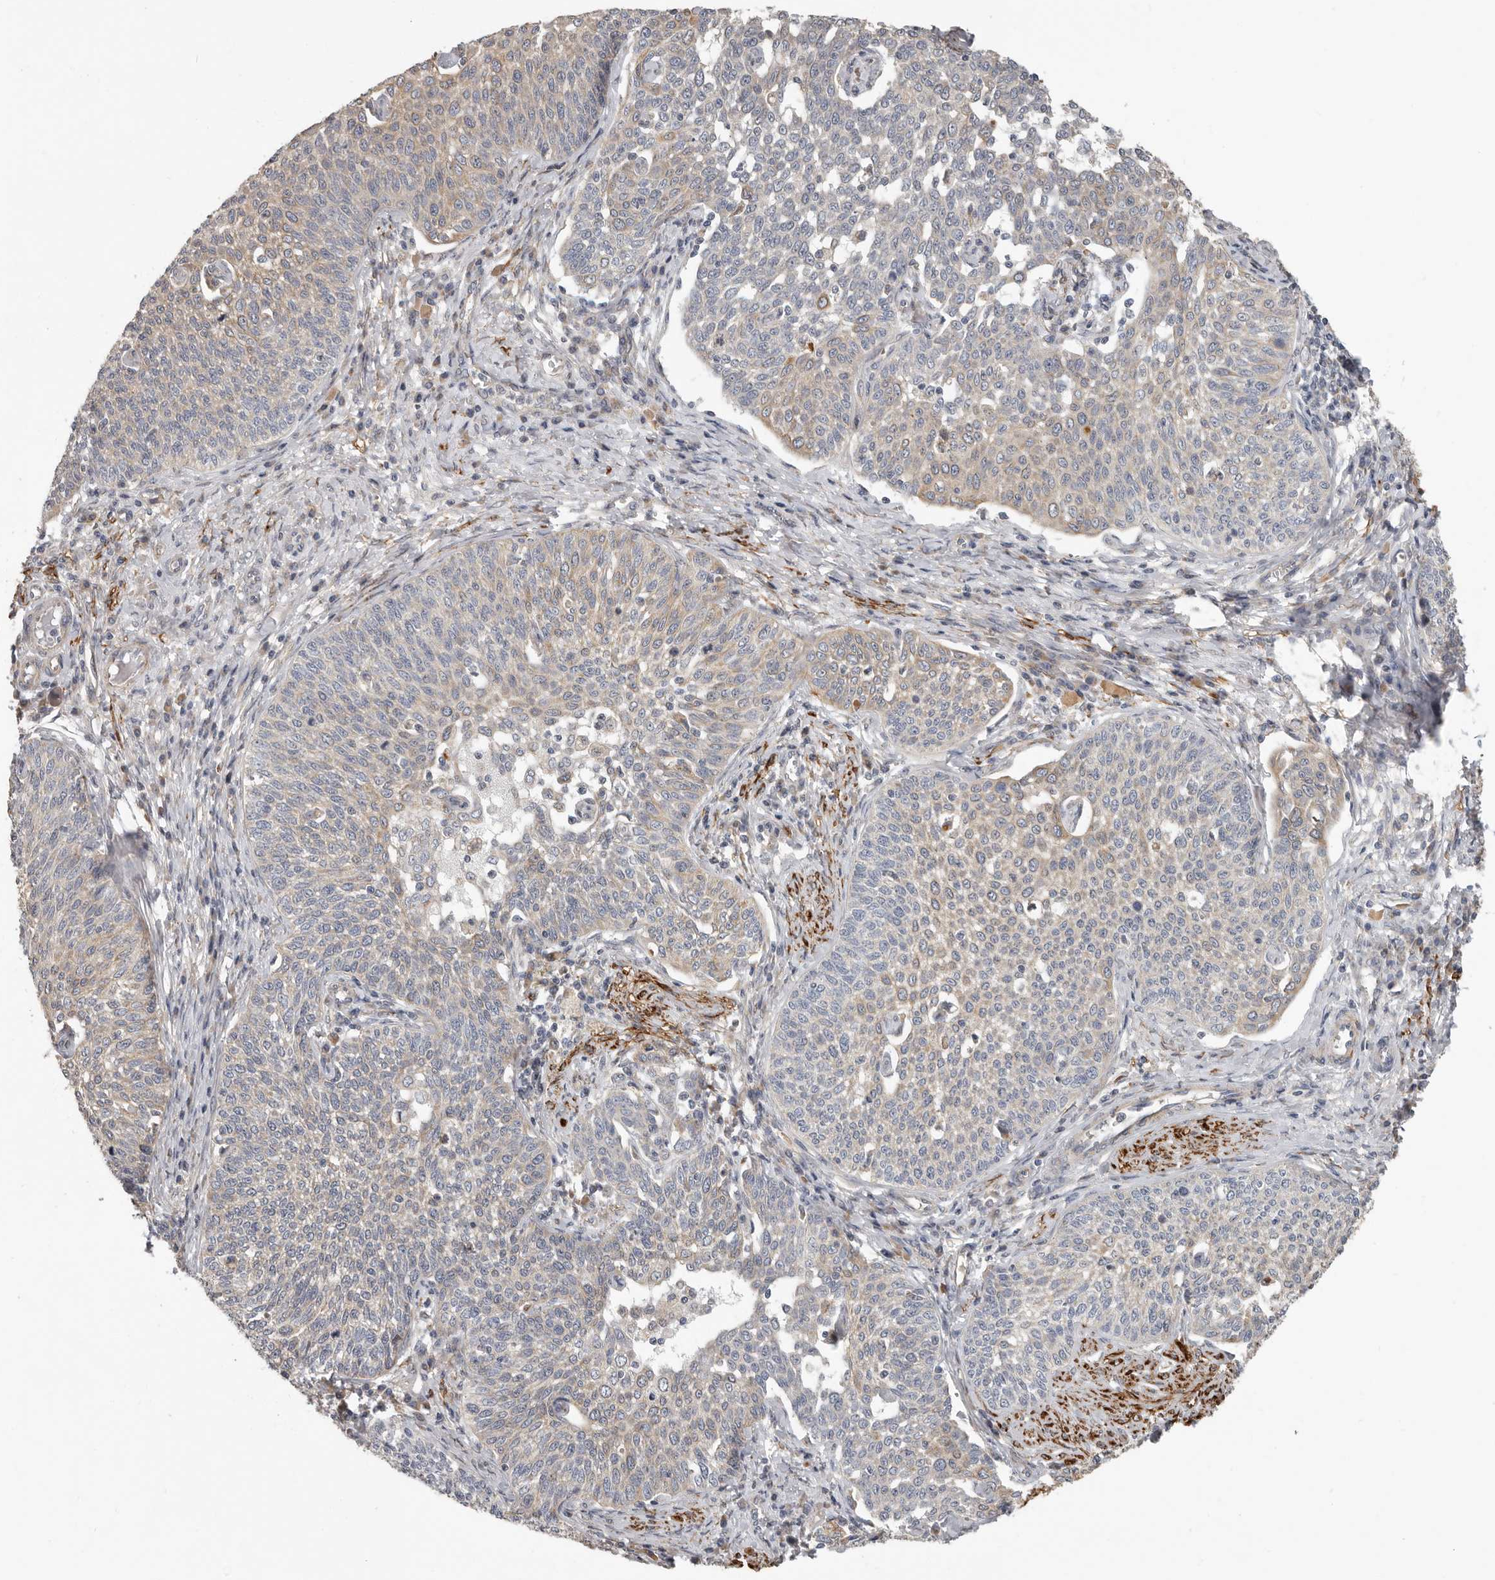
{"staining": {"intensity": "weak", "quantity": "25%-75%", "location": "cytoplasmic/membranous"}, "tissue": "cervical cancer", "cell_type": "Tumor cells", "image_type": "cancer", "snomed": [{"axis": "morphology", "description": "Squamous cell carcinoma, NOS"}, {"axis": "topography", "description": "Cervix"}], "caption": "This image exhibits cervical cancer stained with IHC to label a protein in brown. The cytoplasmic/membranous of tumor cells show weak positivity for the protein. Nuclei are counter-stained blue.", "gene": "UNK", "patient": {"sex": "female", "age": 34}}